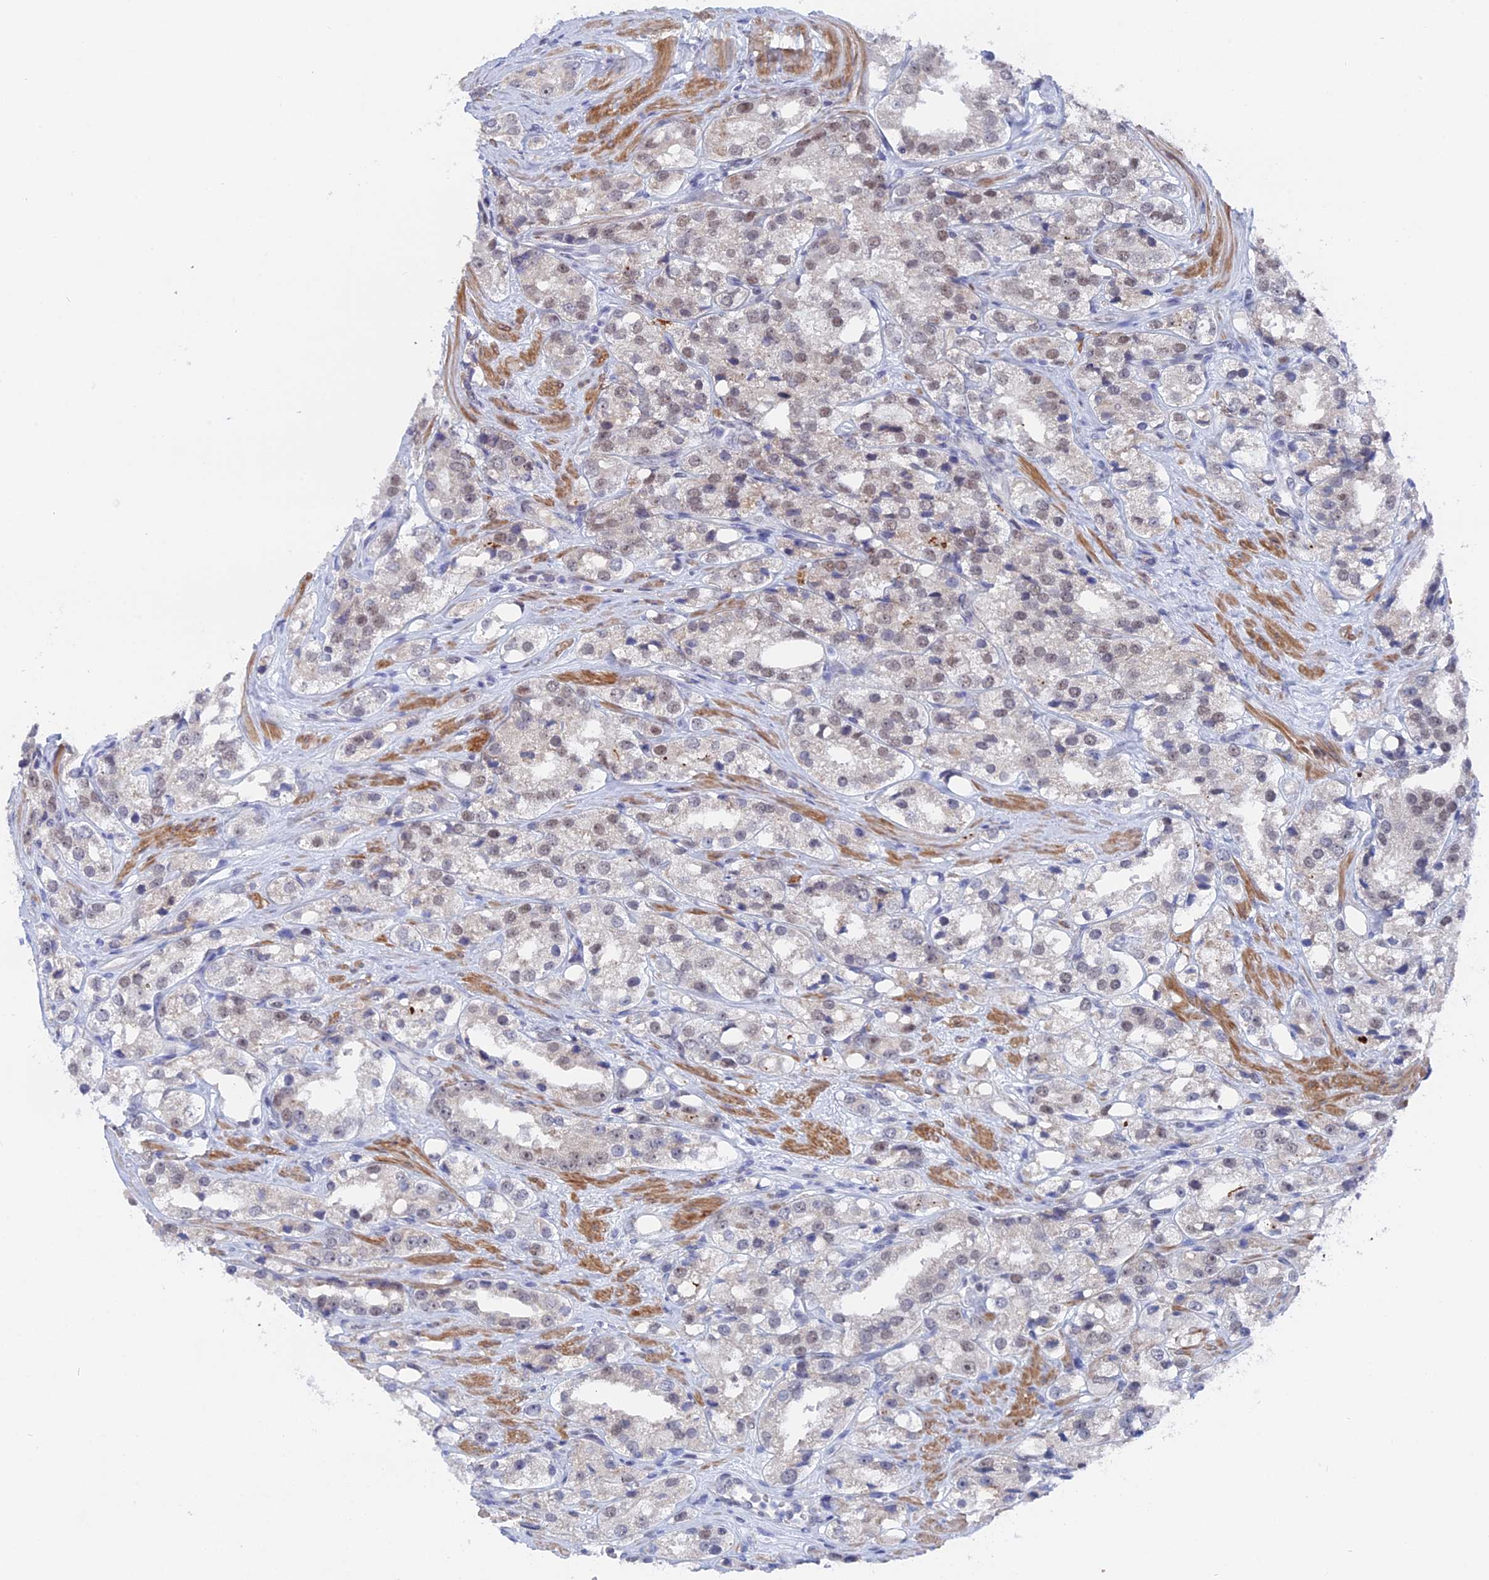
{"staining": {"intensity": "weak", "quantity": "<25%", "location": "nuclear"}, "tissue": "prostate cancer", "cell_type": "Tumor cells", "image_type": "cancer", "snomed": [{"axis": "morphology", "description": "Adenocarcinoma, NOS"}, {"axis": "topography", "description": "Prostate"}], "caption": "Tumor cells are negative for protein expression in human prostate cancer.", "gene": "BRD2", "patient": {"sex": "male", "age": 79}}